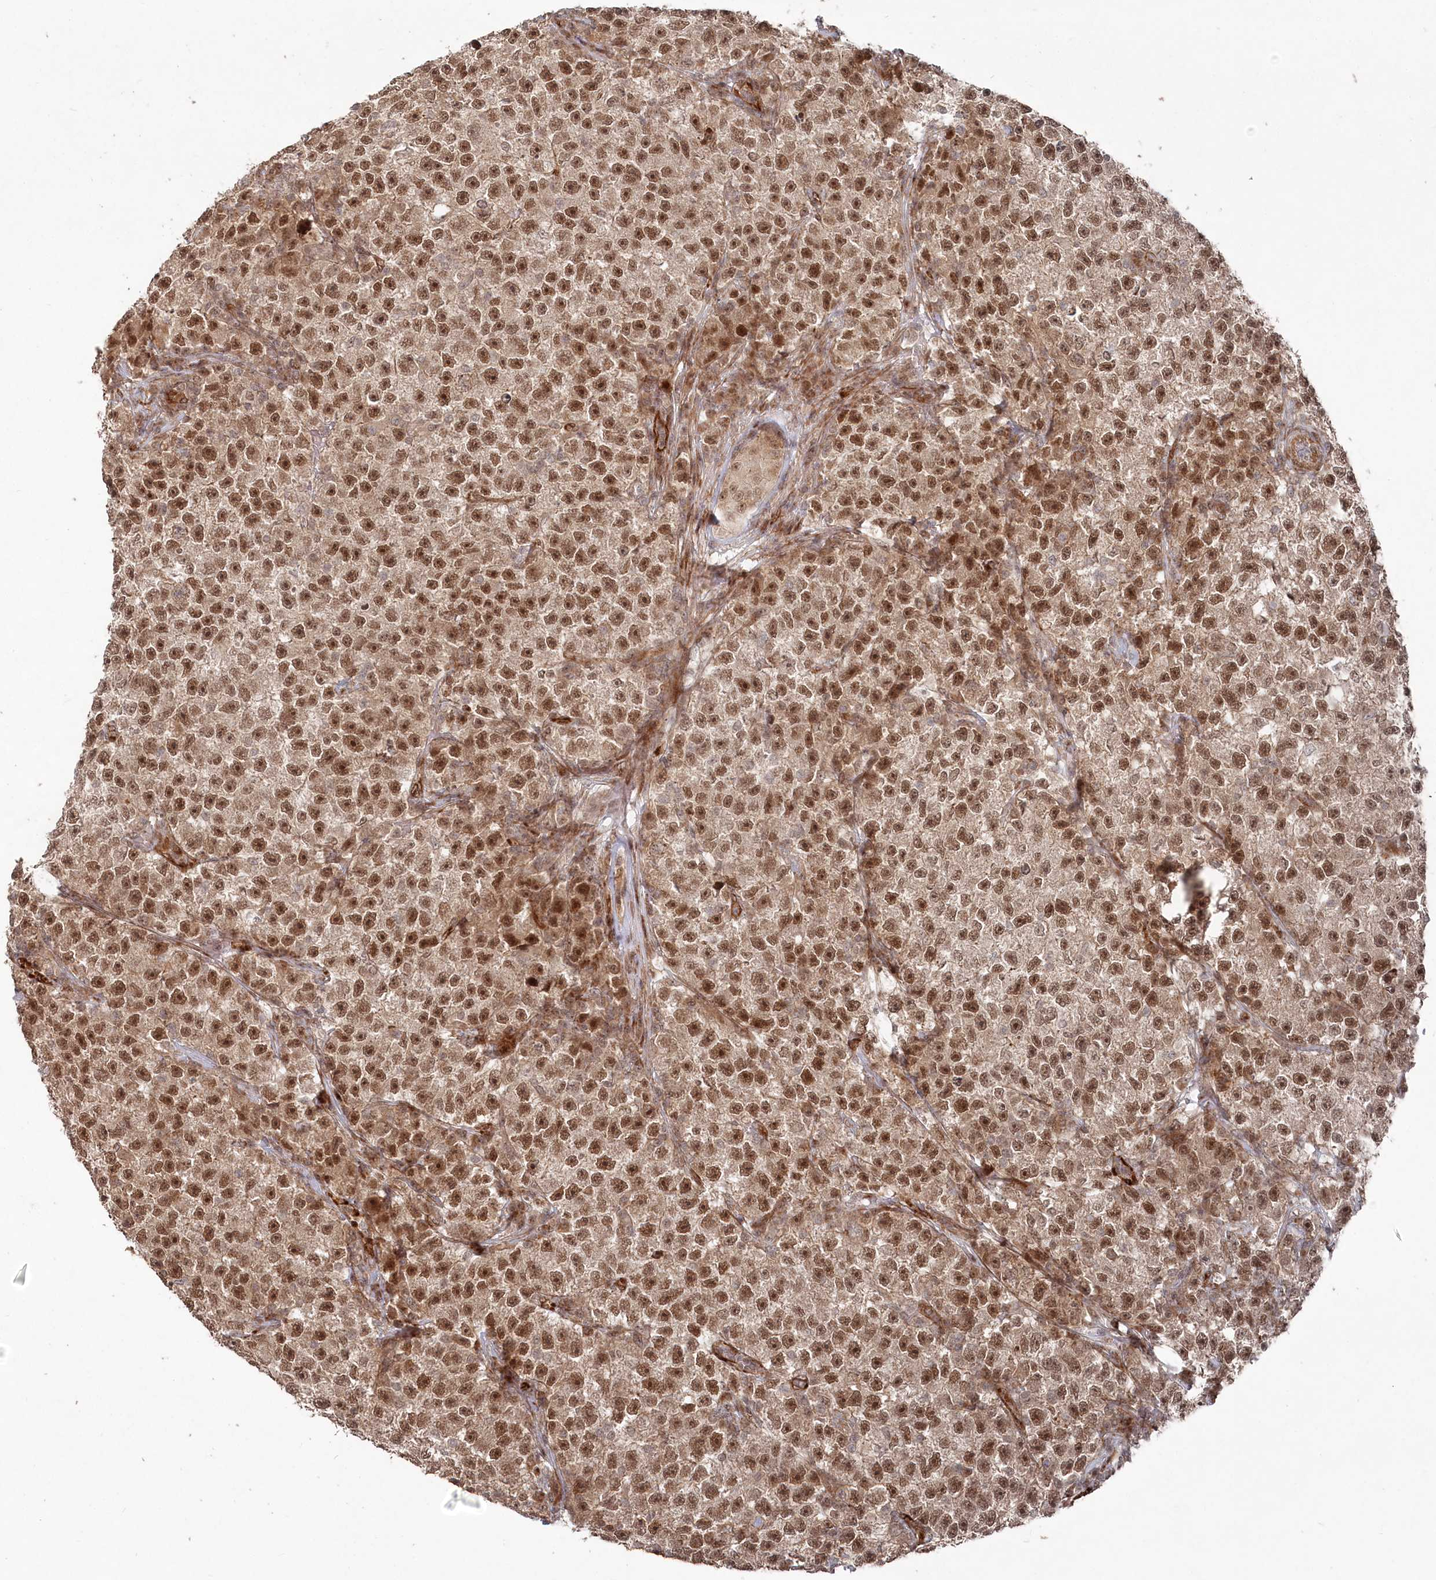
{"staining": {"intensity": "moderate", "quantity": ">75%", "location": "nuclear"}, "tissue": "testis cancer", "cell_type": "Tumor cells", "image_type": "cancer", "snomed": [{"axis": "morphology", "description": "Seminoma, NOS"}, {"axis": "topography", "description": "Testis"}], "caption": "DAB immunohistochemical staining of testis seminoma displays moderate nuclear protein expression in about >75% of tumor cells.", "gene": "POLR3A", "patient": {"sex": "male", "age": 22}}